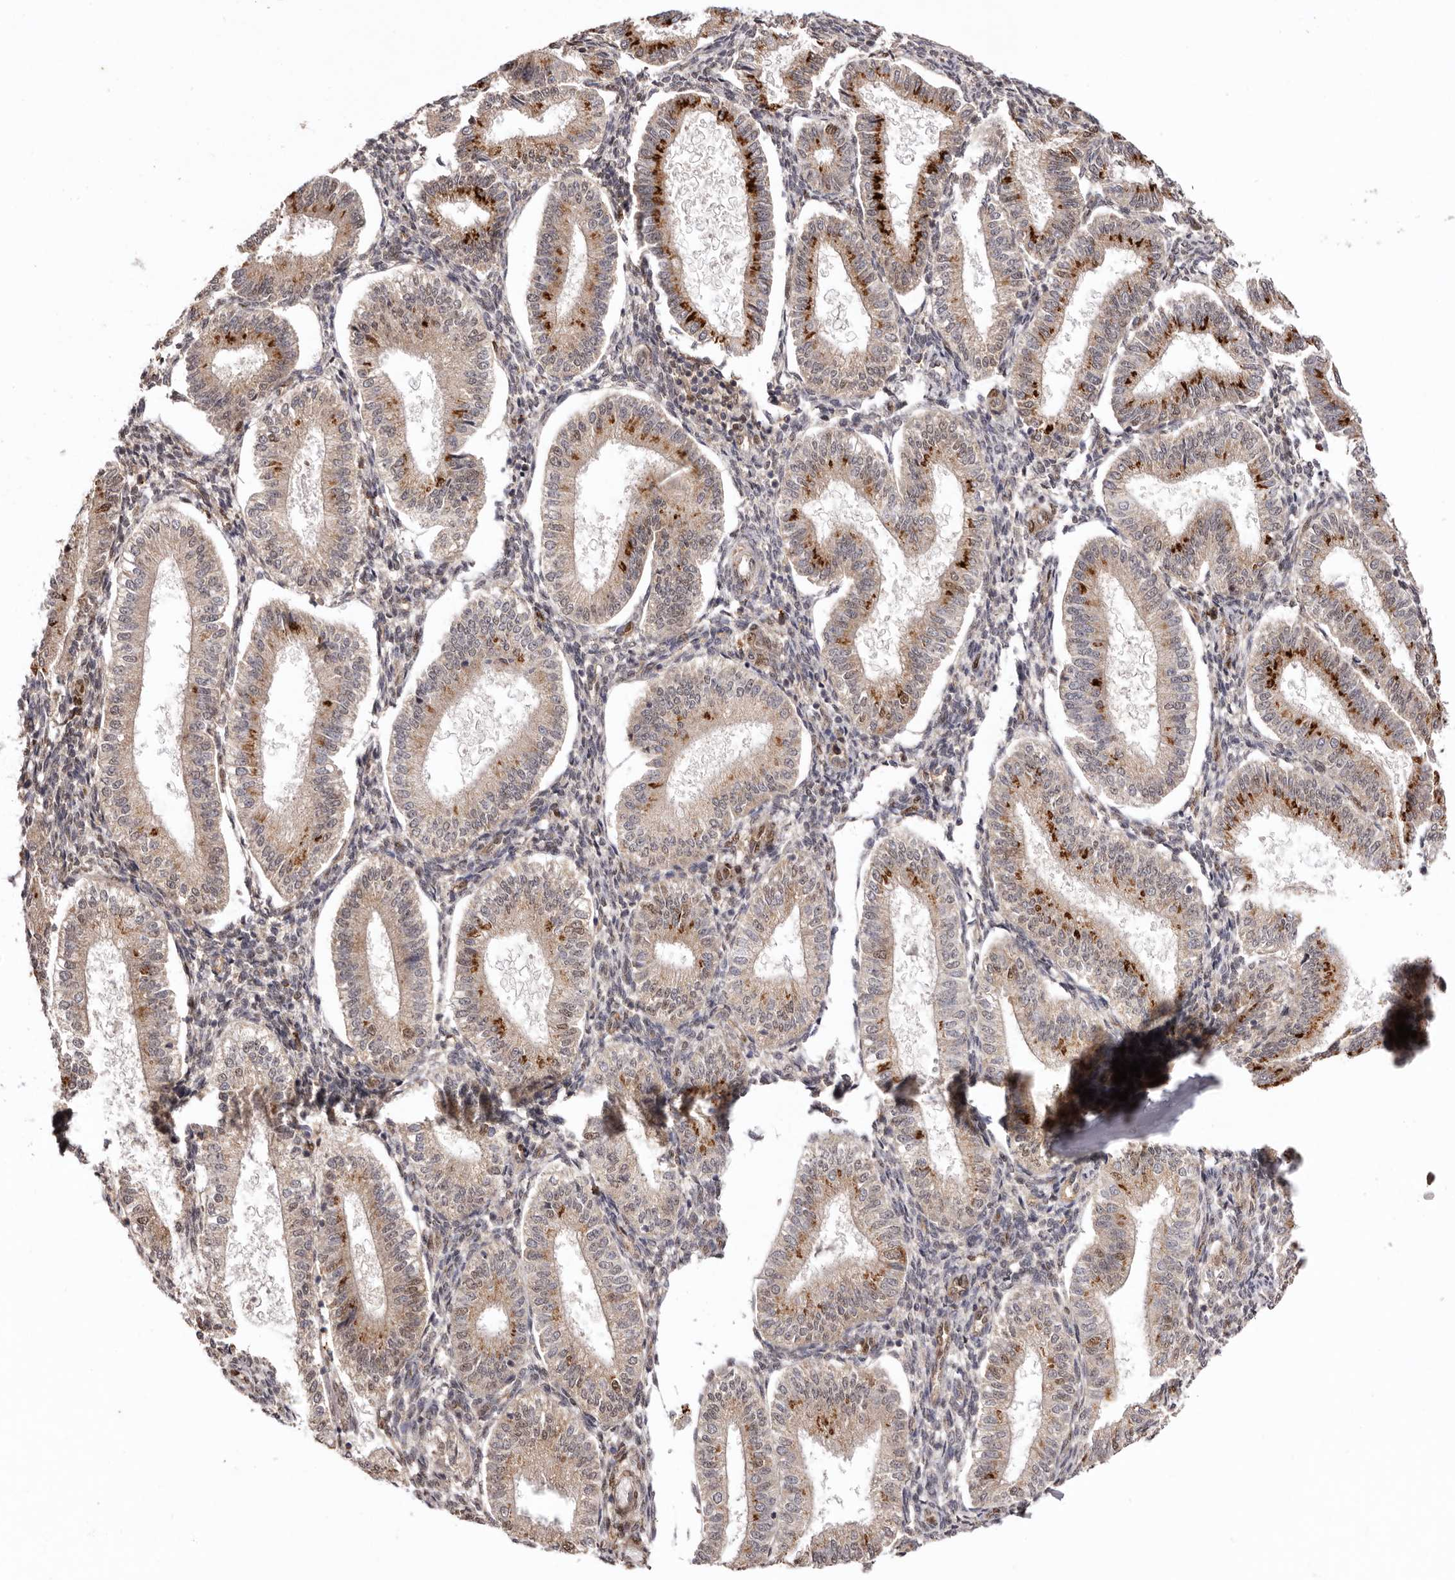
{"staining": {"intensity": "moderate", "quantity": "<25%", "location": "nuclear"}, "tissue": "endometrium", "cell_type": "Cells in endometrial stroma", "image_type": "normal", "snomed": [{"axis": "morphology", "description": "Normal tissue, NOS"}, {"axis": "topography", "description": "Endometrium"}], "caption": "Immunohistochemical staining of benign endometrium displays low levels of moderate nuclear expression in about <25% of cells in endometrial stroma.", "gene": "NOTCH1", "patient": {"sex": "female", "age": 39}}